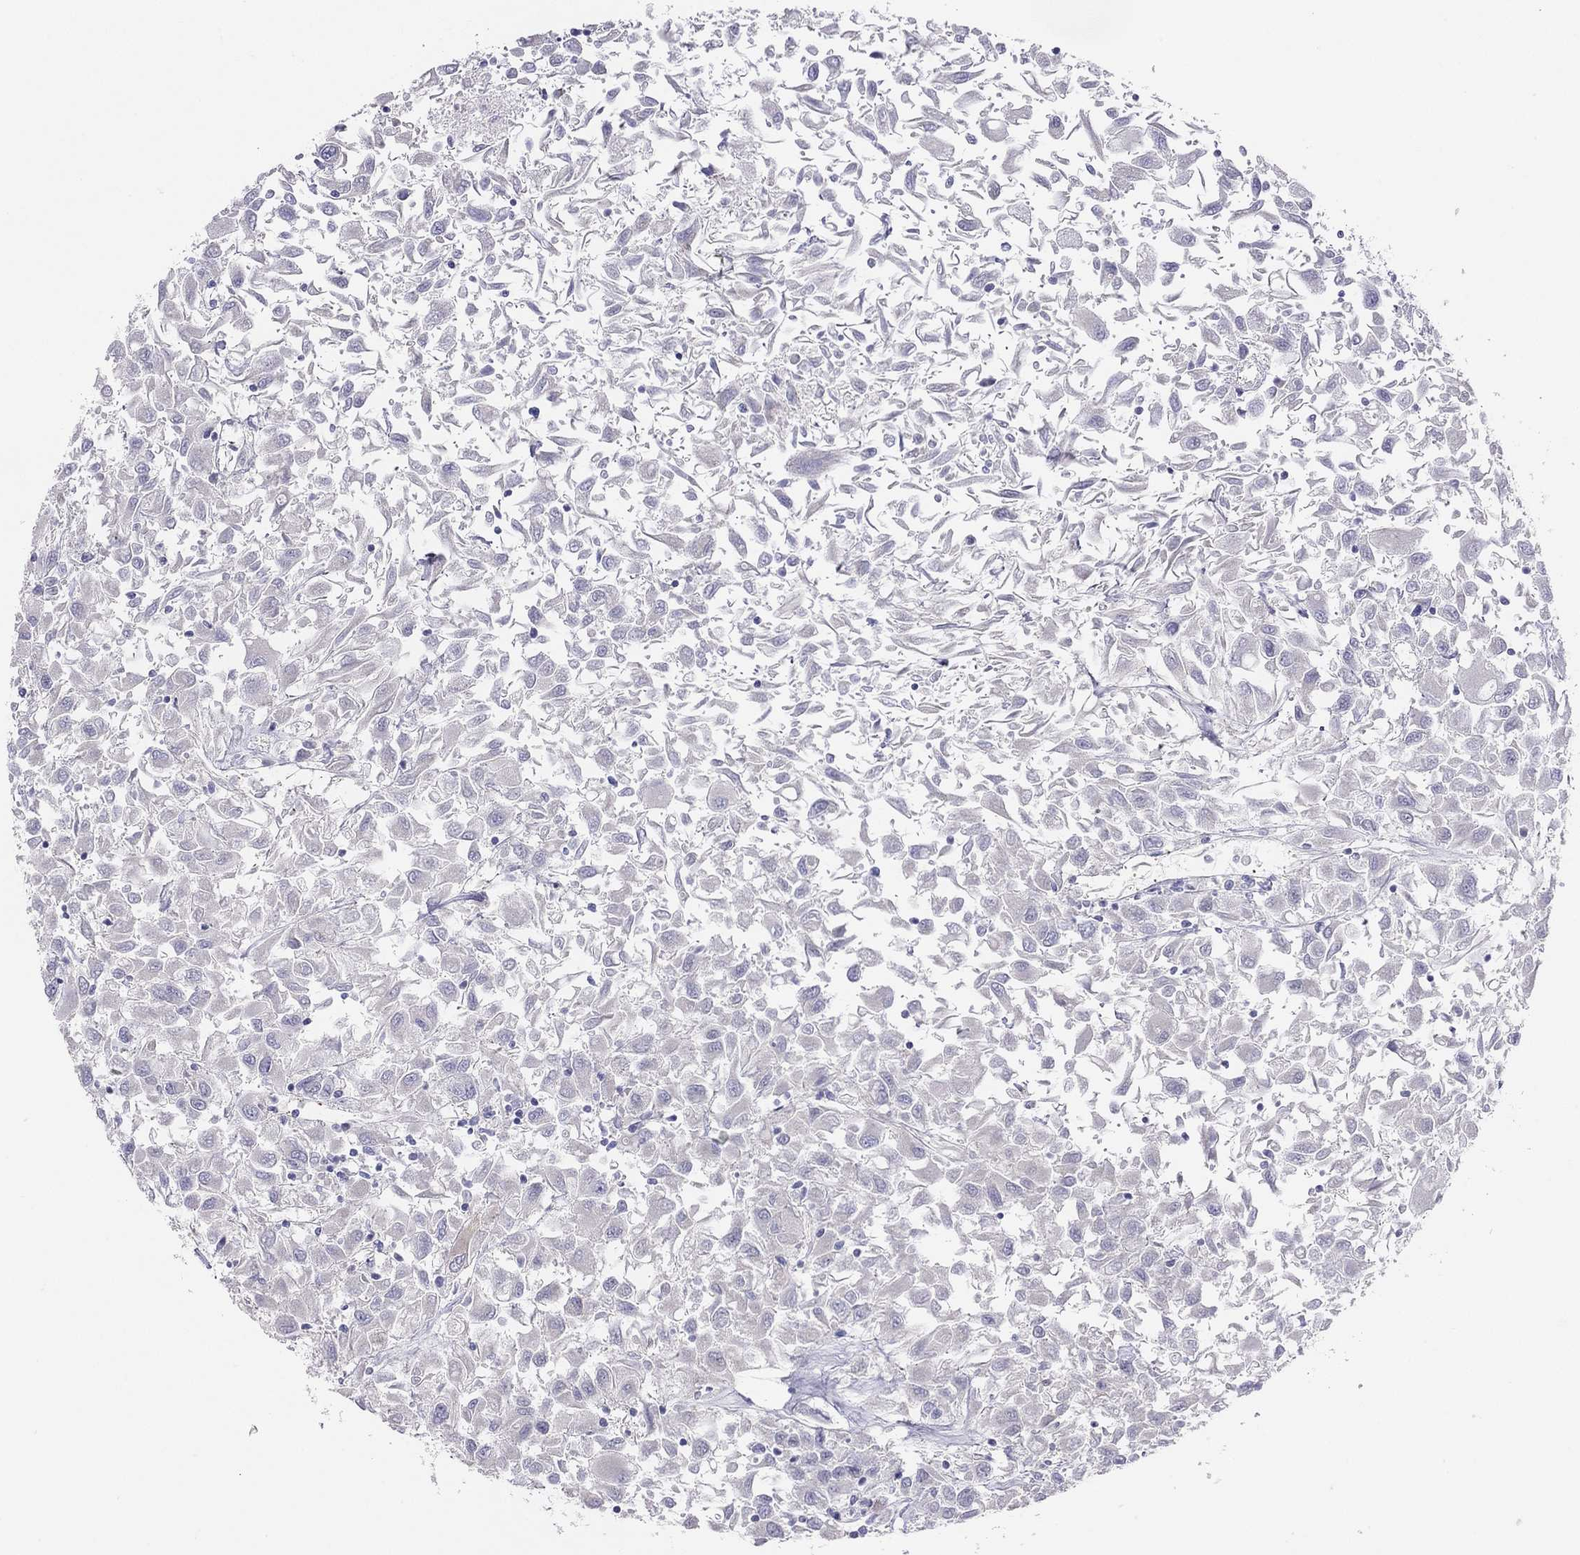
{"staining": {"intensity": "negative", "quantity": "none", "location": "none"}, "tissue": "renal cancer", "cell_type": "Tumor cells", "image_type": "cancer", "snomed": [{"axis": "morphology", "description": "Adenocarcinoma, NOS"}, {"axis": "topography", "description": "Kidney"}], "caption": "IHC of human renal adenocarcinoma displays no staining in tumor cells. (Stains: DAB (3,3'-diaminobenzidine) immunohistochemistry with hematoxylin counter stain, Microscopy: brightfield microscopy at high magnification).", "gene": "MGAT4C", "patient": {"sex": "female", "age": 76}}